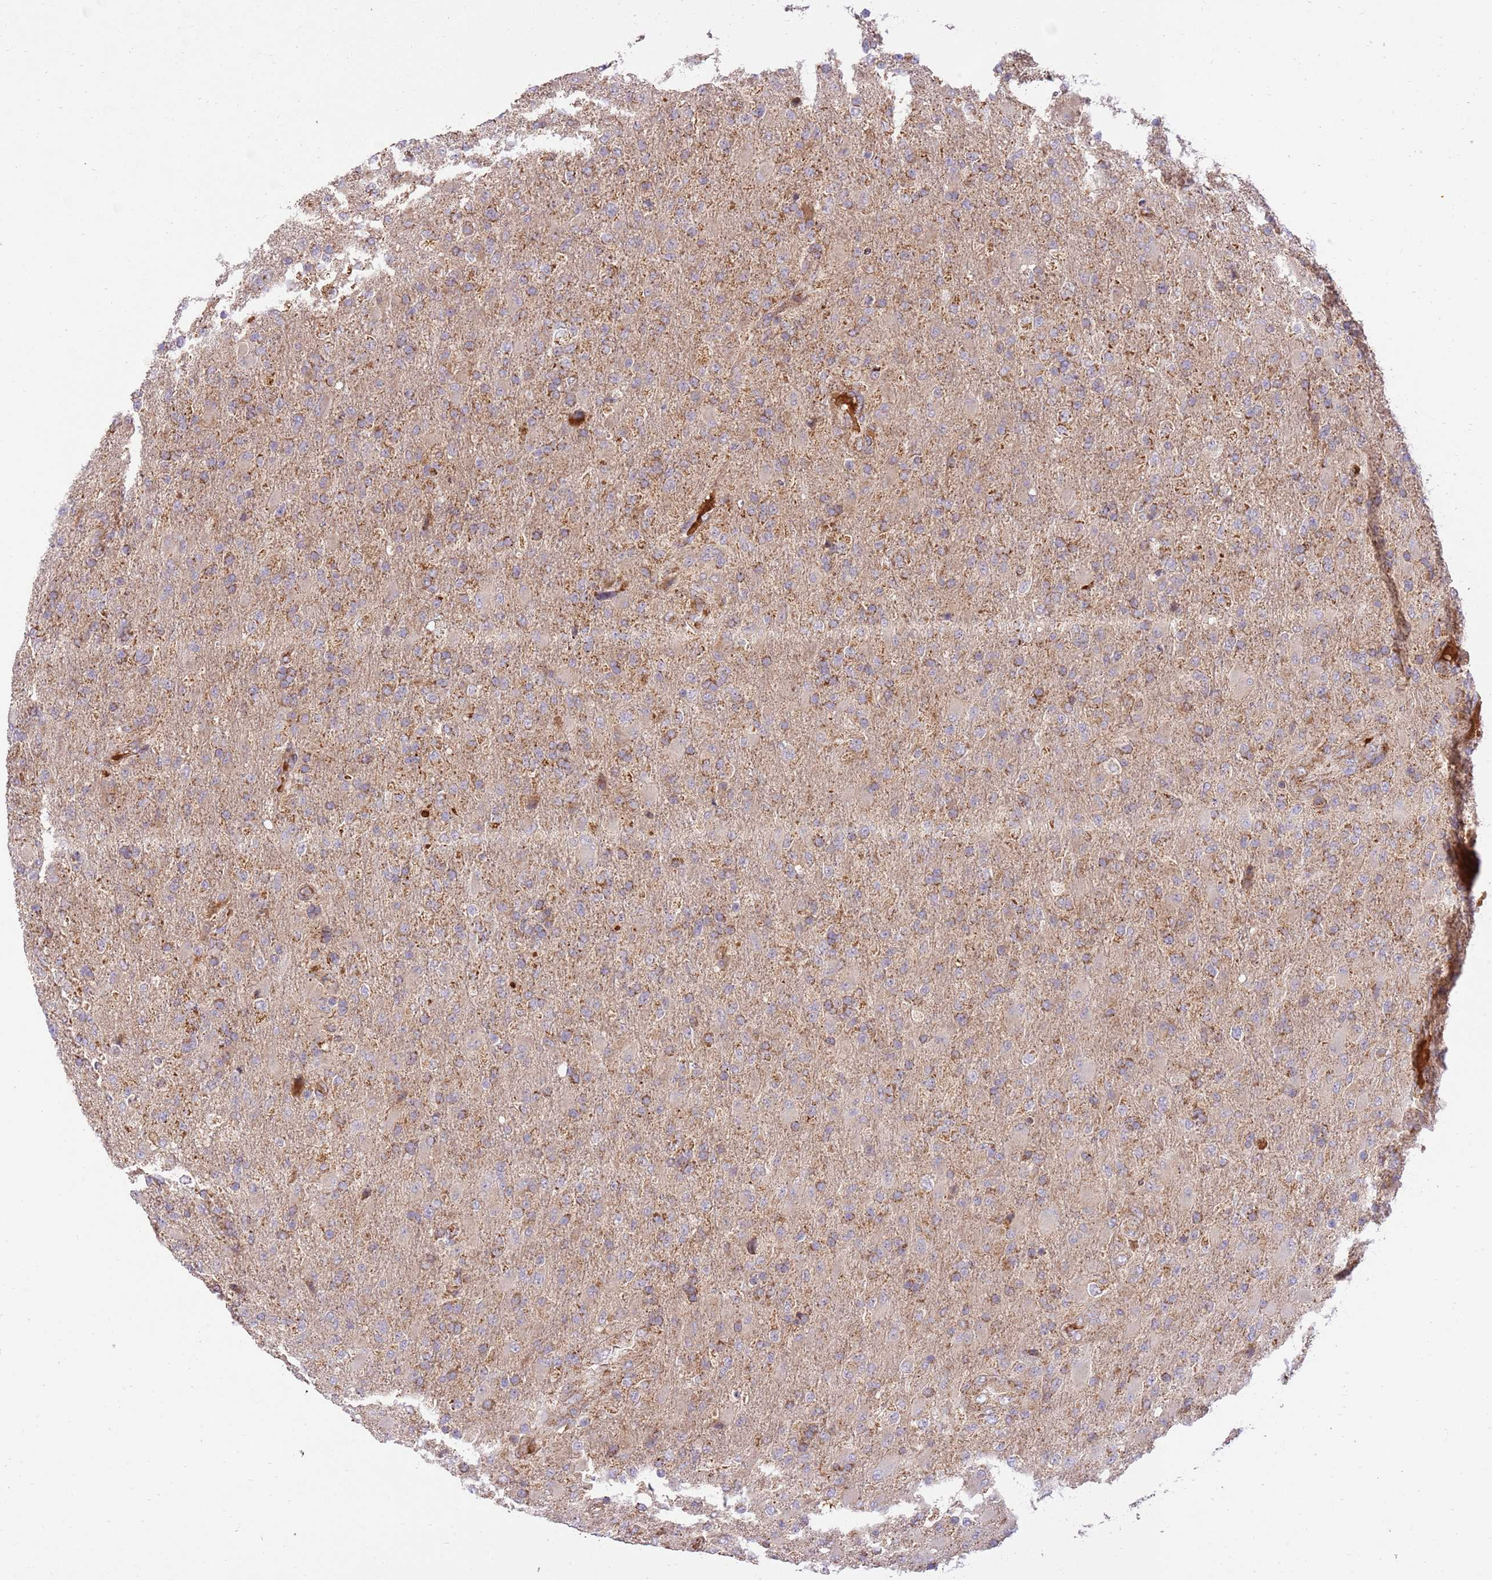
{"staining": {"intensity": "weak", "quantity": "25%-75%", "location": "cytoplasmic/membranous"}, "tissue": "glioma", "cell_type": "Tumor cells", "image_type": "cancer", "snomed": [{"axis": "morphology", "description": "Glioma, malignant, Low grade"}, {"axis": "topography", "description": "Brain"}], "caption": "Glioma was stained to show a protein in brown. There is low levels of weak cytoplasmic/membranous positivity in about 25%-75% of tumor cells.", "gene": "SPATA2L", "patient": {"sex": "male", "age": 65}}